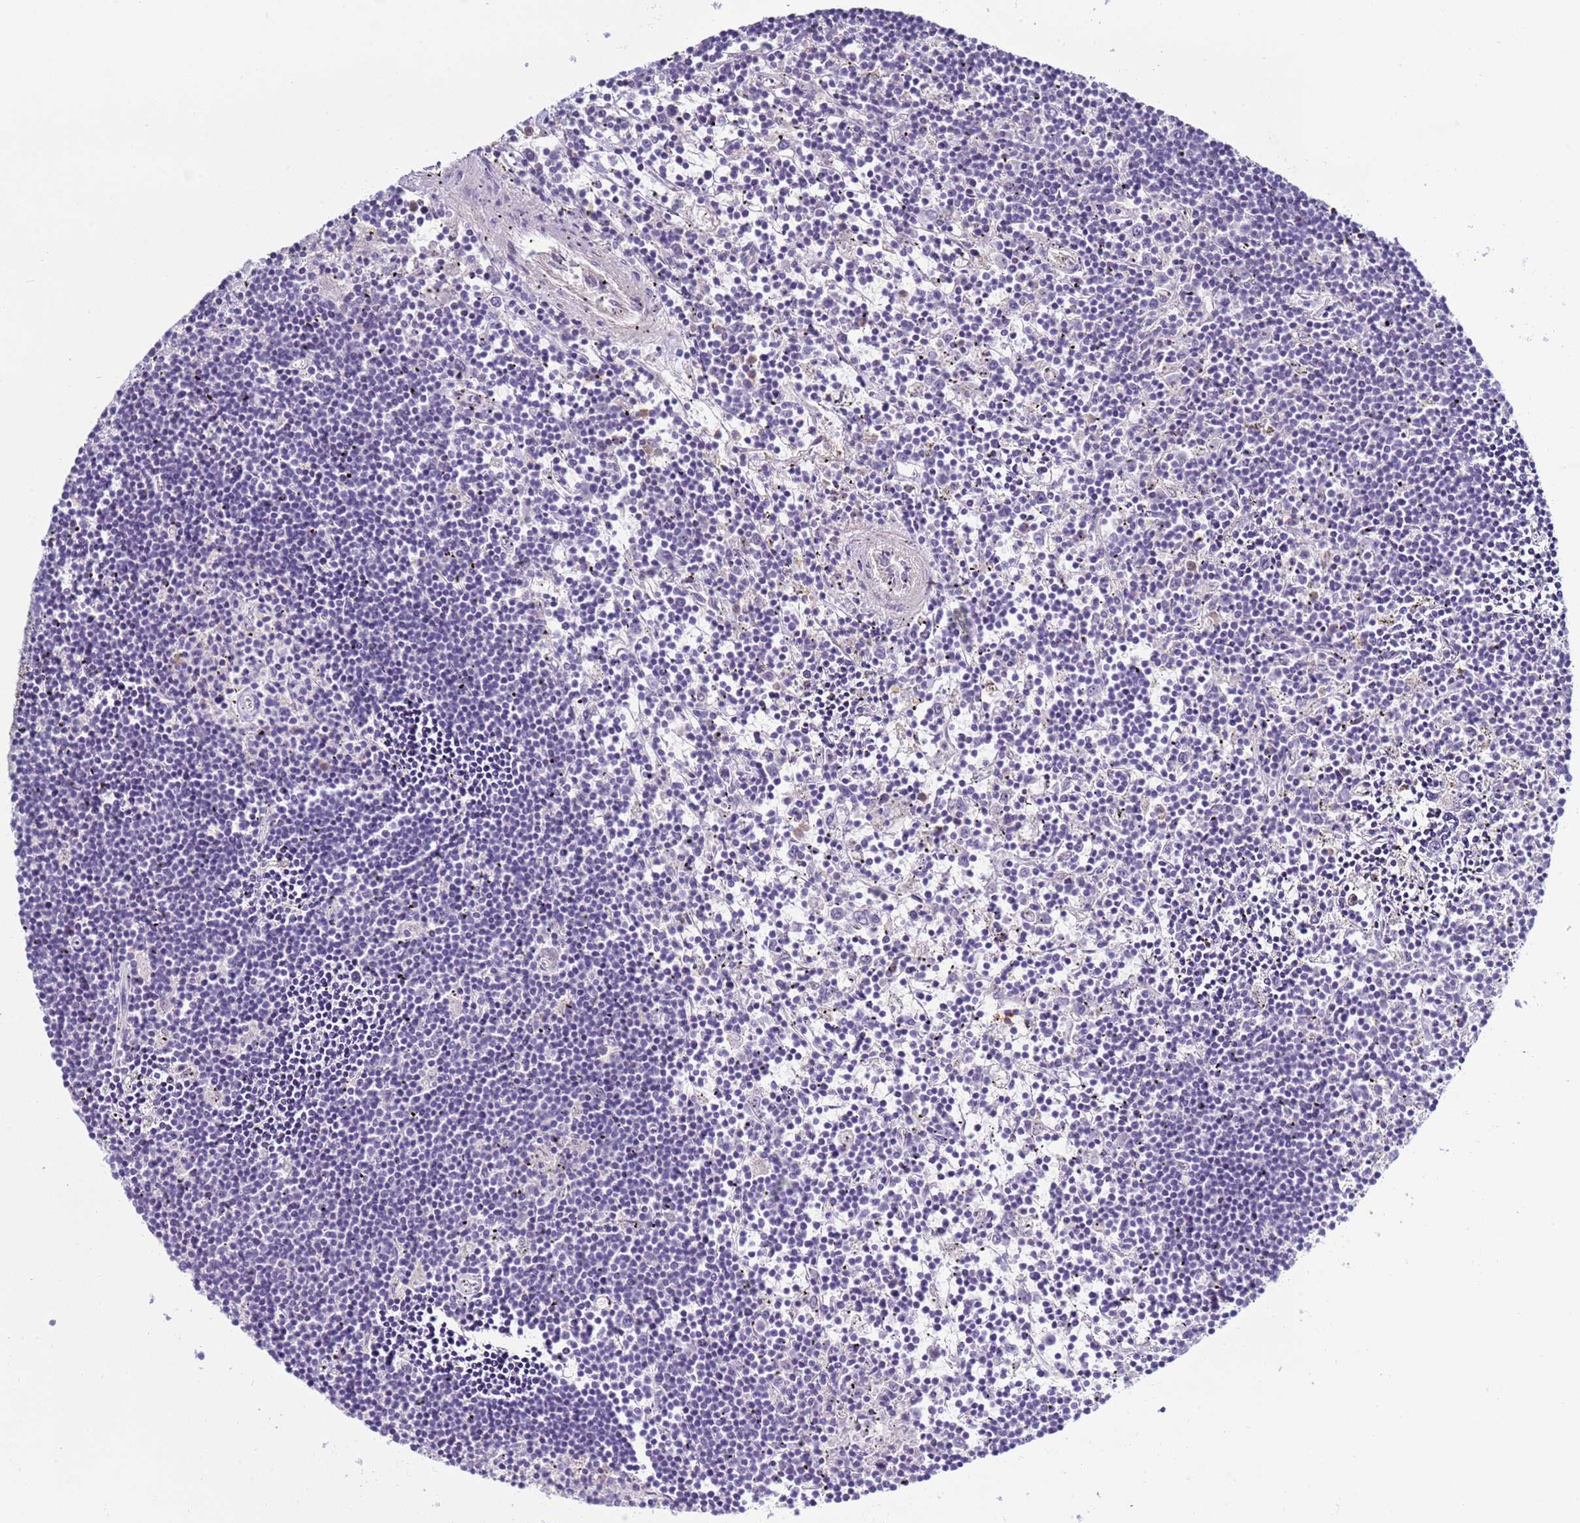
{"staining": {"intensity": "negative", "quantity": "none", "location": "none"}, "tissue": "lymphoma", "cell_type": "Tumor cells", "image_type": "cancer", "snomed": [{"axis": "morphology", "description": "Malignant lymphoma, non-Hodgkin's type, Low grade"}, {"axis": "topography", "description": "Spleen"}], "caption": "IHC micrograph of malignant lymphoma, non-Hodgkin's type (low-grade) stained for a protein (brown), which exhibits no positivity in tumor cells.", "gene": "TRIM51", "patient": {"sex": "male", "age": 76}}